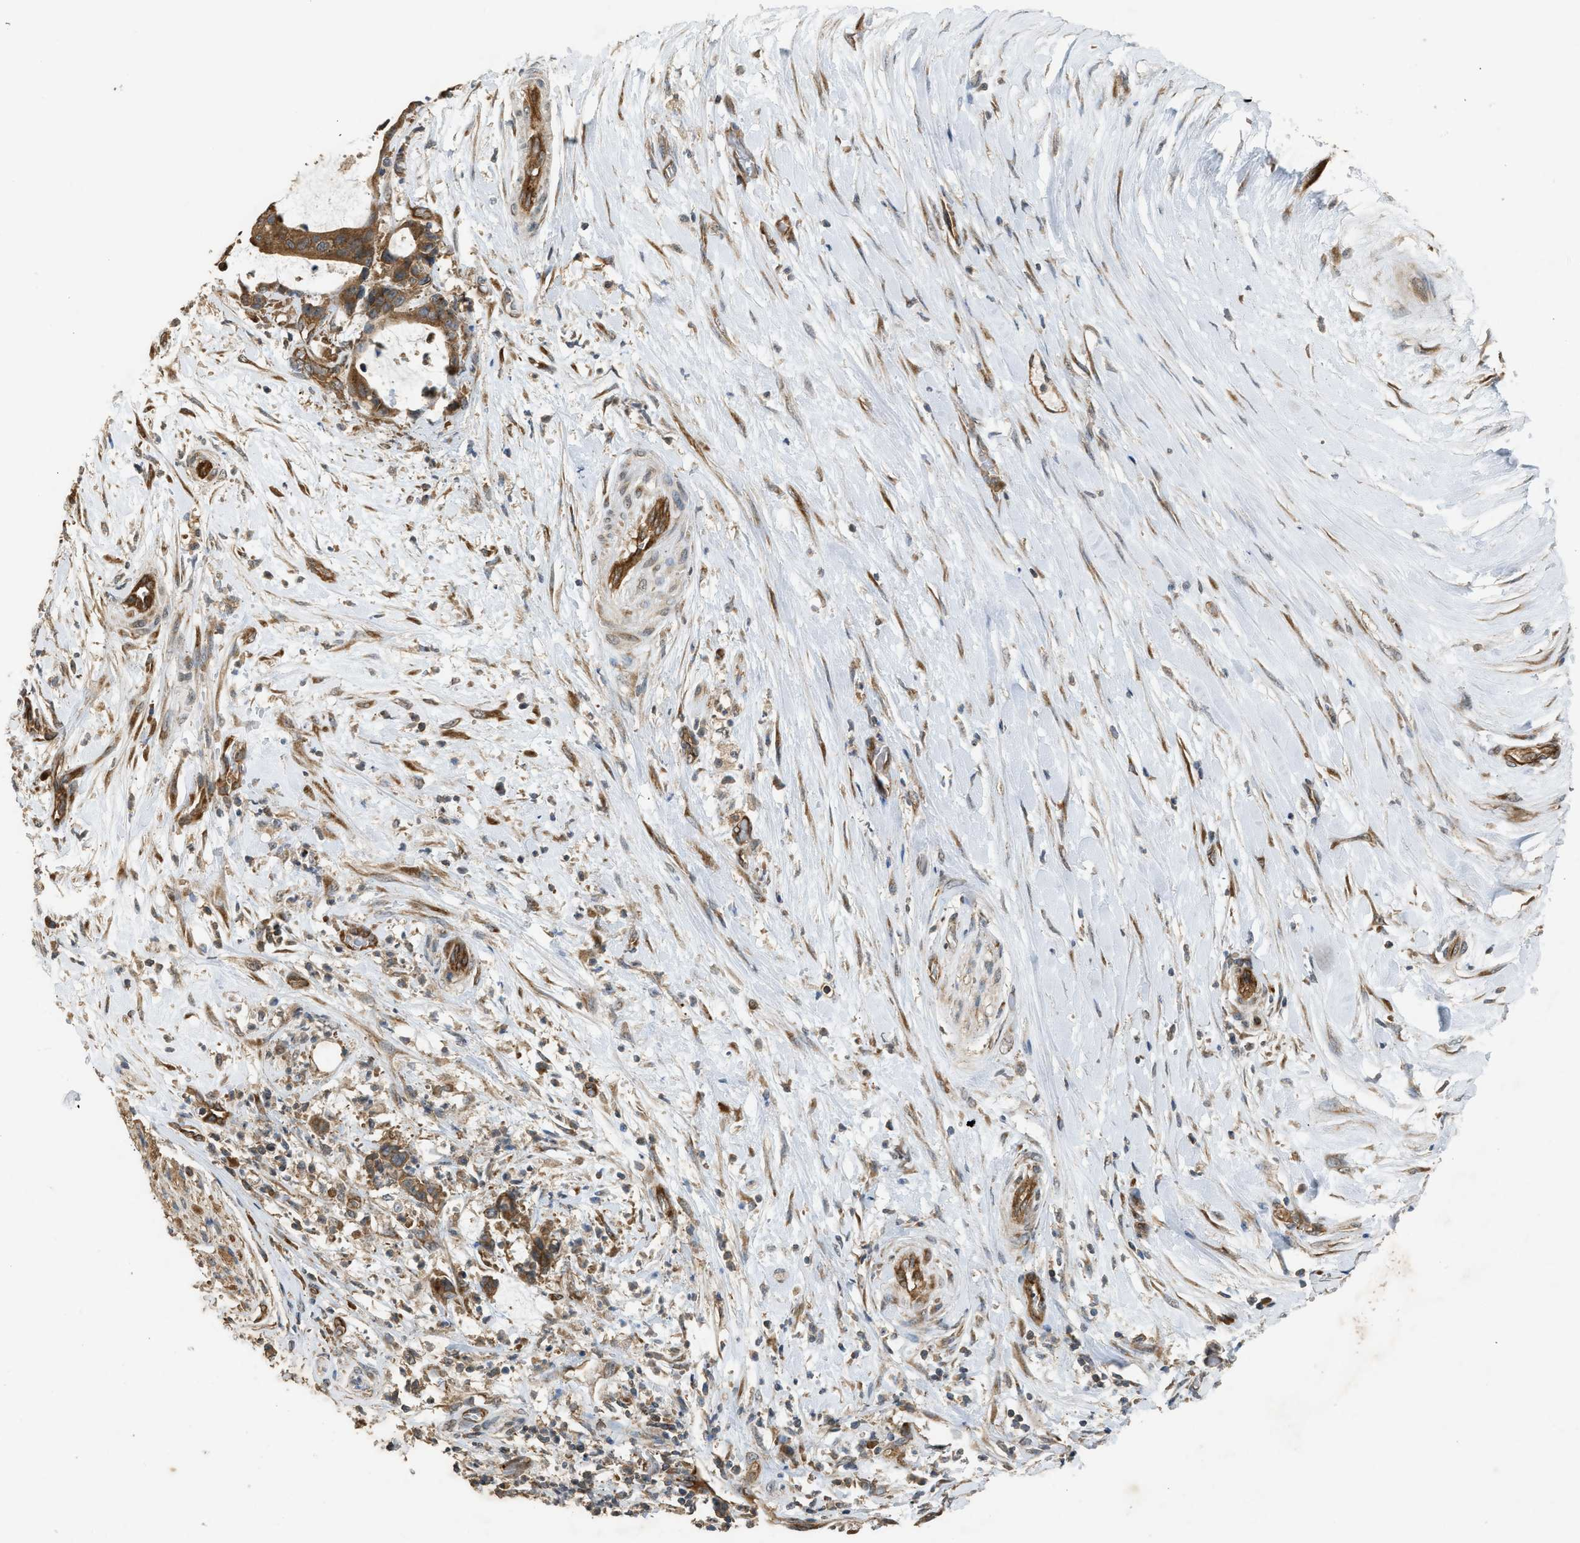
{"staining": {"intensity": "moderate", "quantity": ">75%", "location": "cytoplasmic/membranous"}, "tissue": "liver cancer", "cell_type": "Tumor cells", "image_type": "cancer", "snomed": [{"axis": "morphology", "description": "Normal tissue, NOS"}, {"axis": "morphology", "description": "Cholangiocarcinoma"}, {"axis": "topography", "description": "Liver"}, {"axis": "topography", "description": "Peripheral nerve tissue"}], "caption": "Moderate cytoplasmic/membranous positivity for a protein is seen in approximately >75% of tumor cells of liver cancer (cholangiocarcinoma) using immunohistochemistry.", "gene": "HIP1R", "patient": {"sex": "female", "age": 73}}